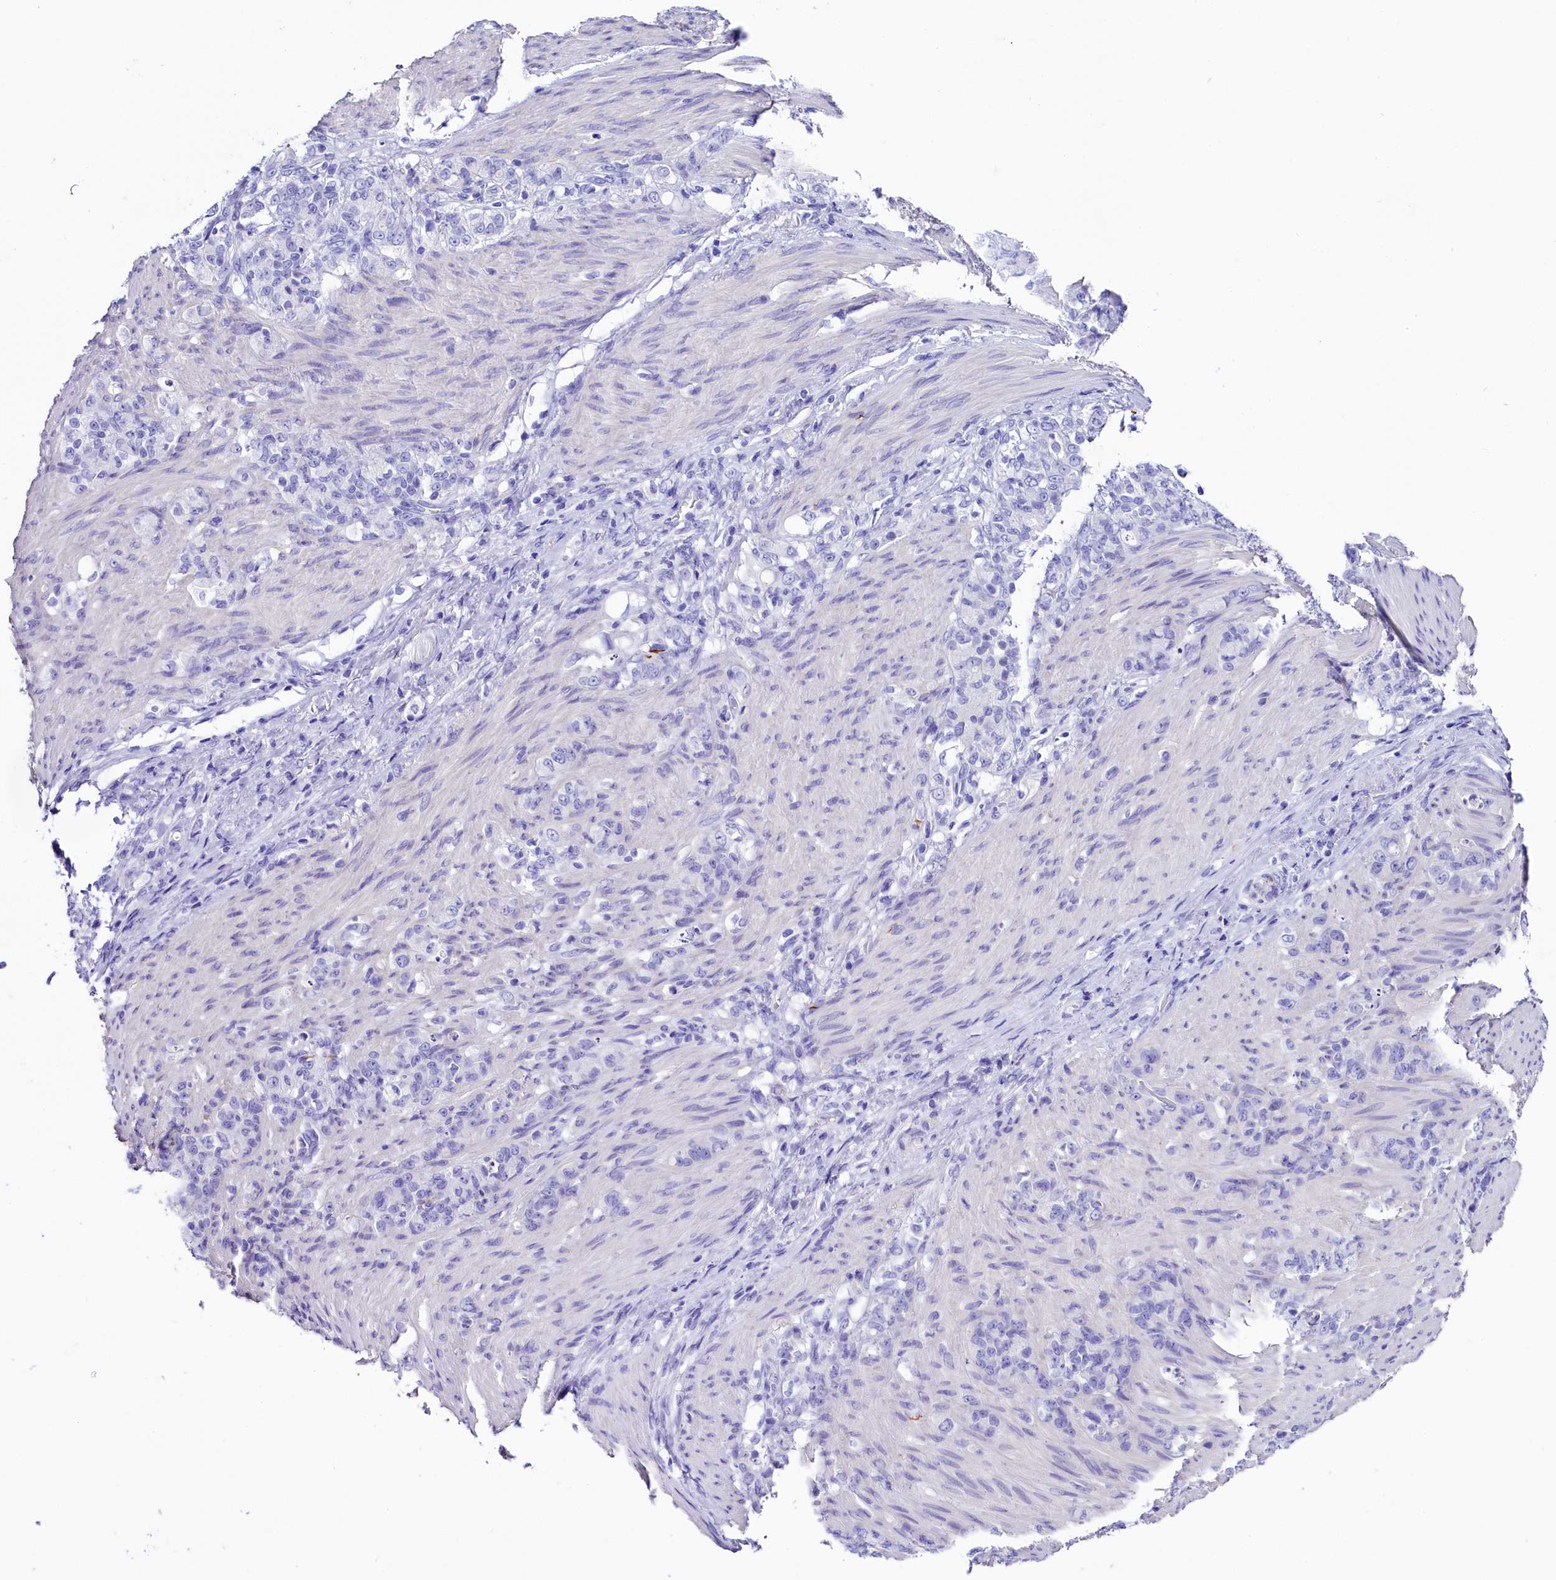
{"staining": {"intensity": "negative", "quantity": "none", "location": "none"}, "tissue": "stomach cancer", "cell_type": "Tumor cells", "image_type": "cancer", "snomed": [{"axis": "morphology", "description": "Adenocarcinoma, NOS"}, {"axis": "topography", "description": "Stomach"}], "caption": "The histopathology image exhibits no significant staining in tumor cells of adenocarcinoma (stomach).", "gene": "SKIDA1", "patient": {"sex": "female", "age": 79}}